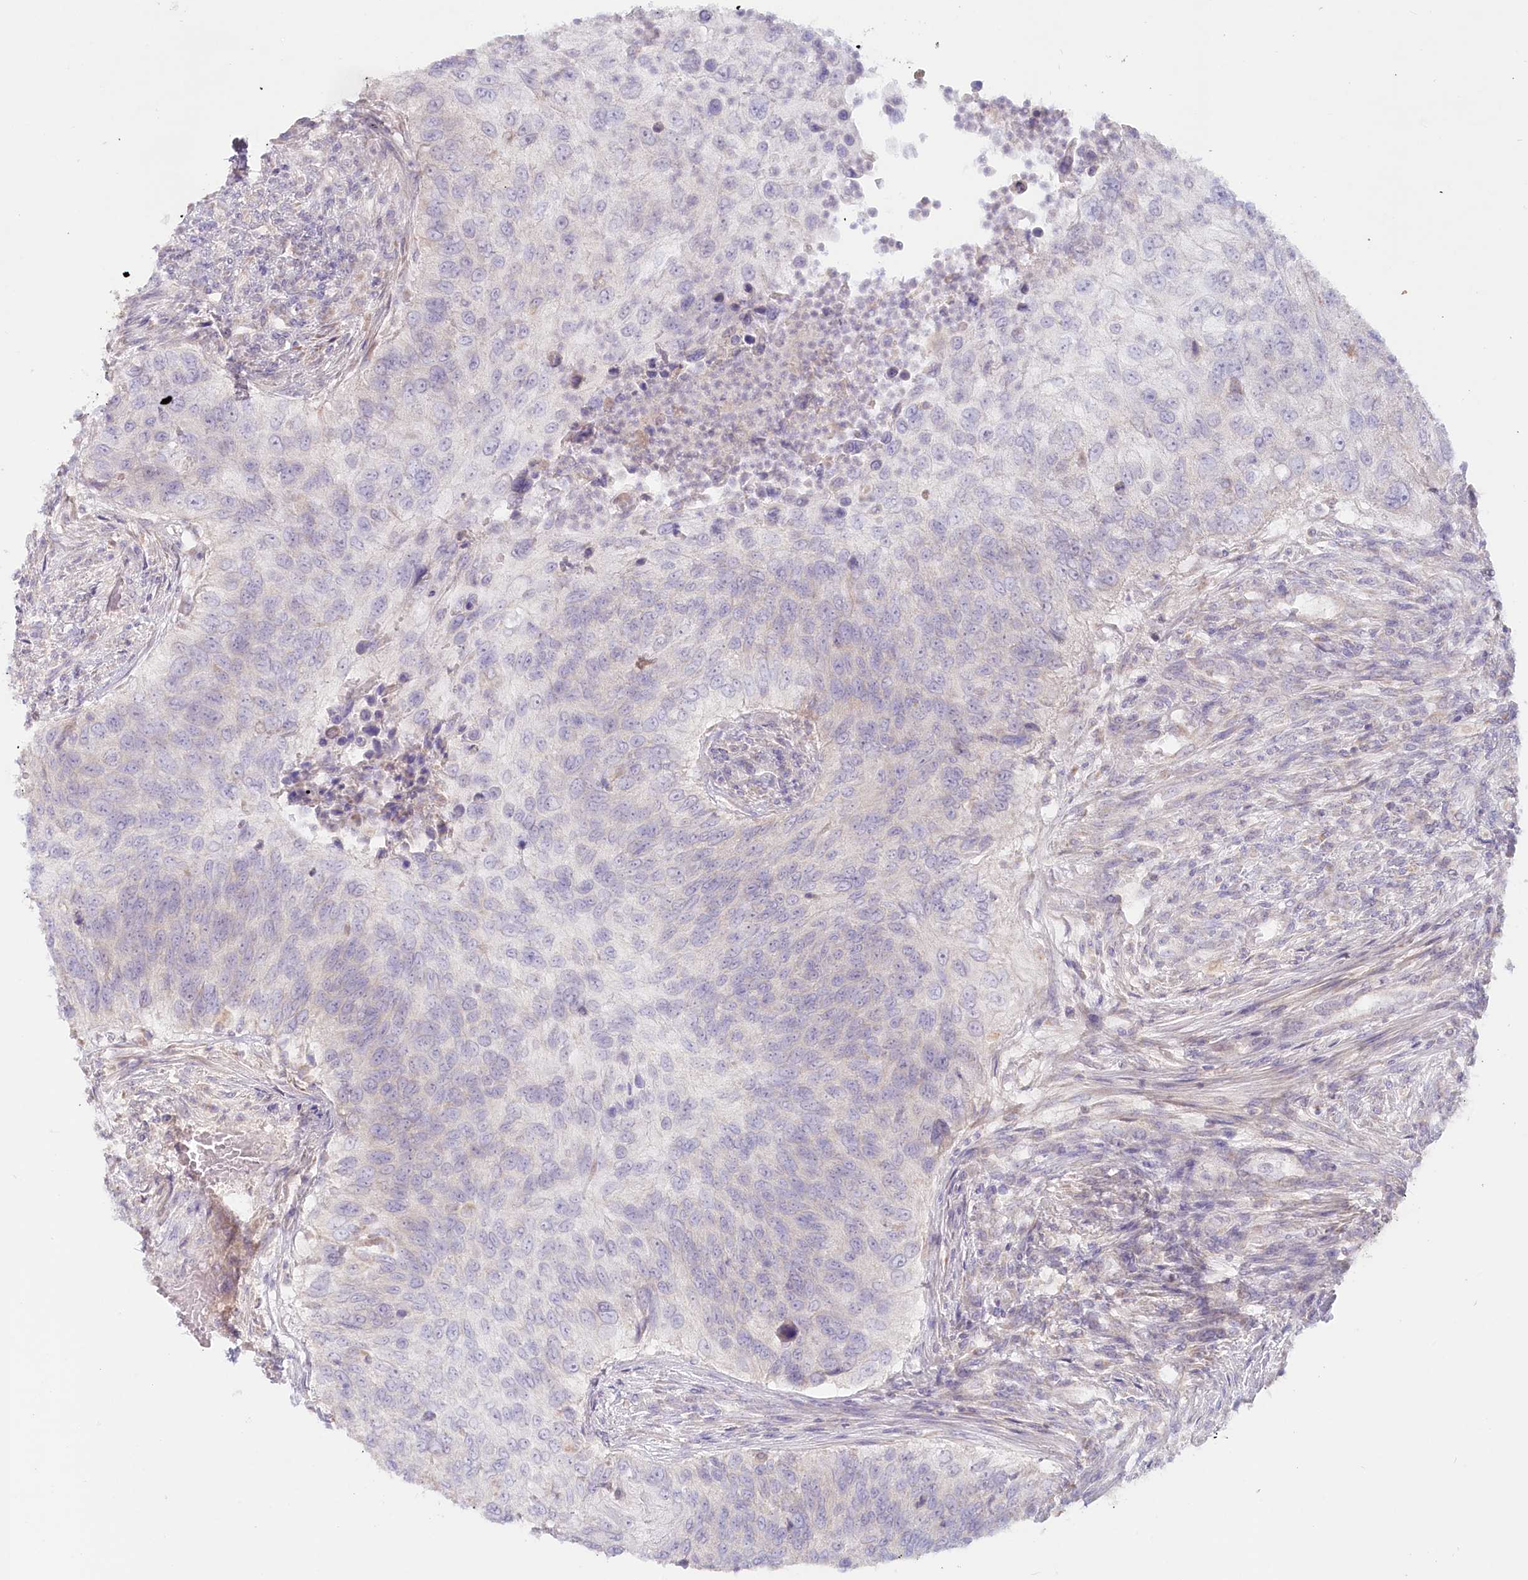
{"staining": {"intensity": "negative", "quantity": "none", "location": "none"}, "tissue": "urothelial cancer", "cell_type": "Tumor cells", "image_type": "cancer", "snomed": [{"axis": "morphology", "description": "Urothelial carcinoma, High grade"}, {"axis": "topography", "description": "Urinary bladder"}], "caption": "A histopathology image of urothelial cancer stained for a protein exhibits no brown staining in tumor cells.", "gene": "PSAPL1", "patient": {"sex": "female", "age": 60}}